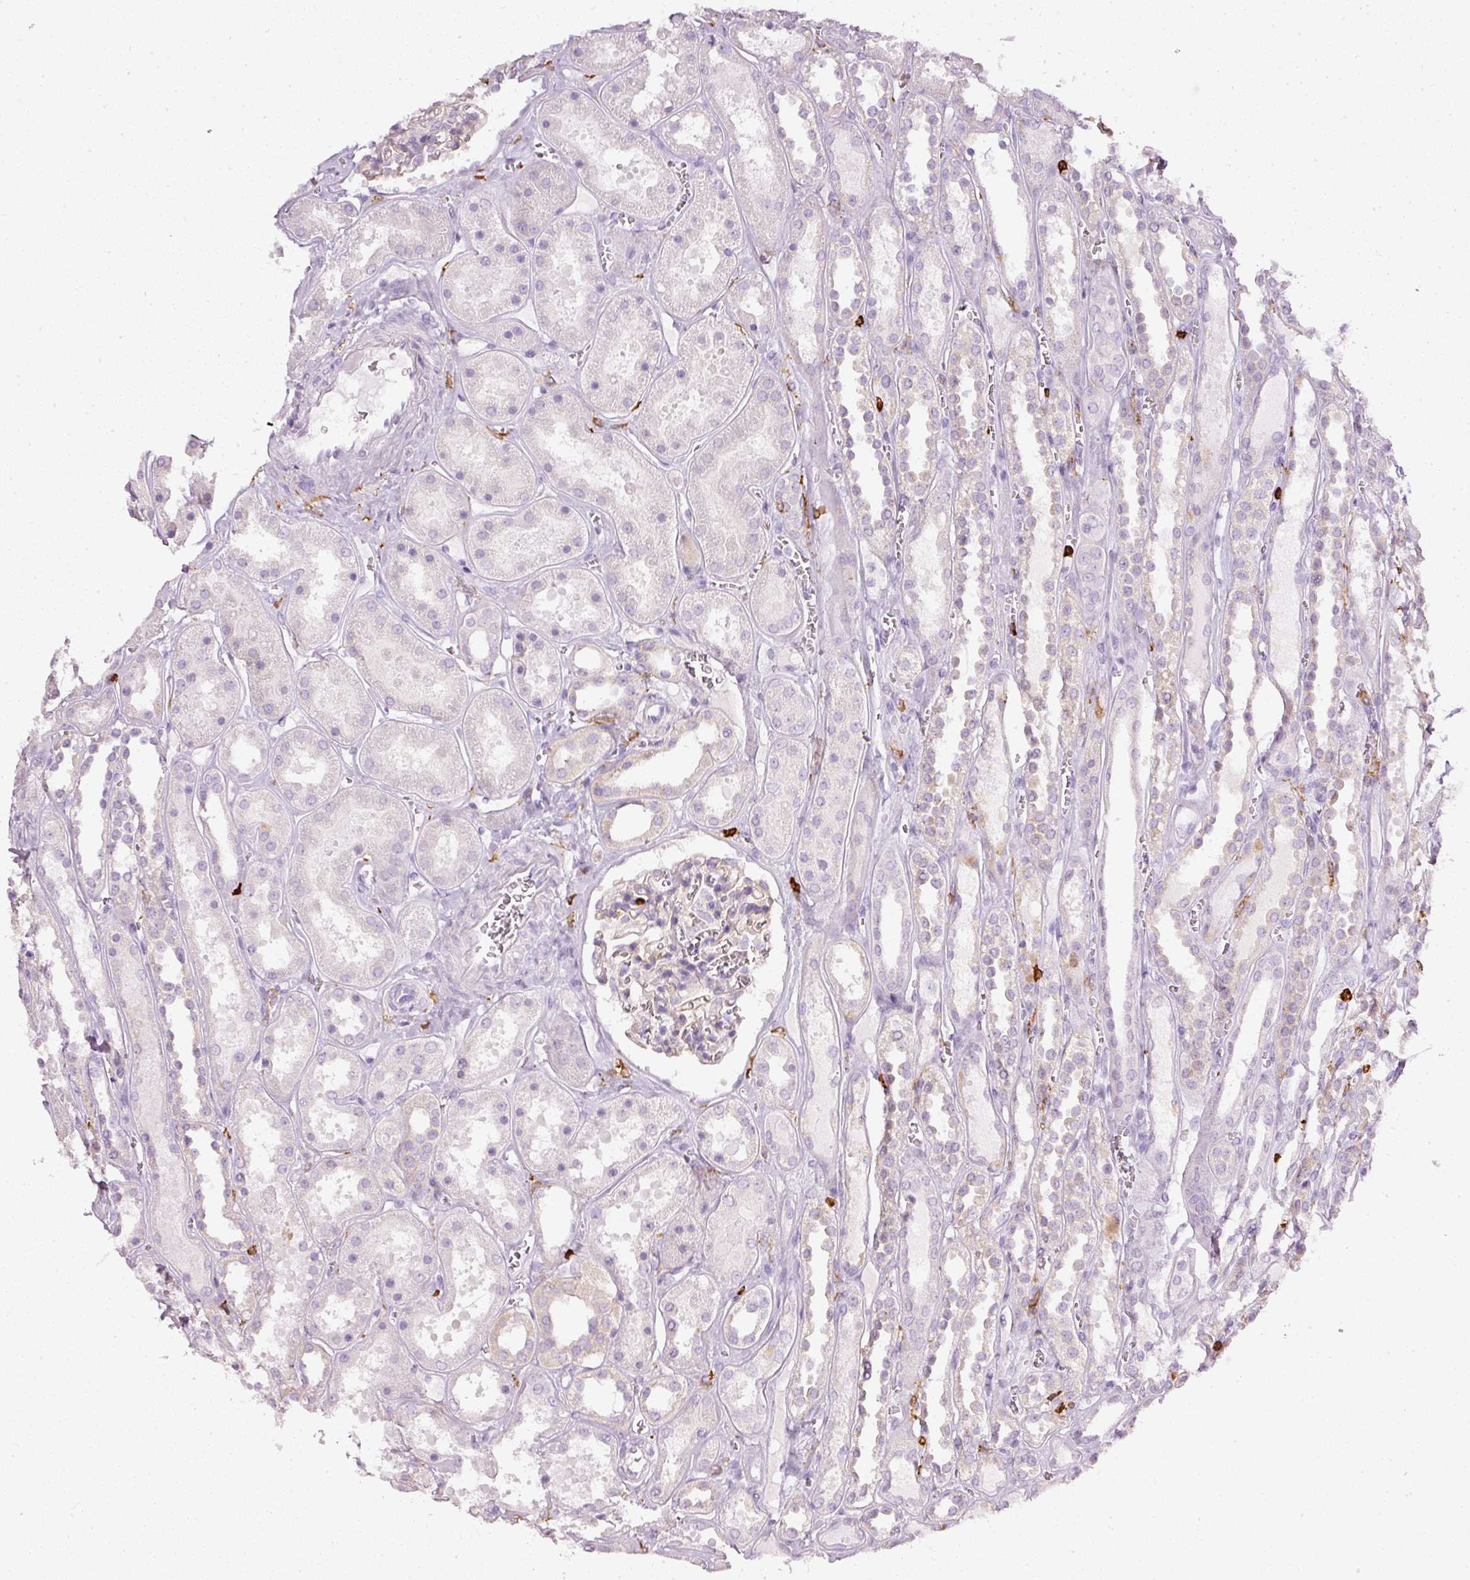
{"staining": {"intensity": "negative", "quantity": "none", "location": "none"}, "tissue": "kidney", "cell_type": "Cells in glomeruli", "image_type": "normal", "snomed": [{"axis": "morphology", "description": "Normal tissue, NOS"}, {"axis": "topography", "description": "Kidney"}], "caption": "Protein analysis of unremarkable kidney displays no significant positivity in cells in glomeruli. Brightfield microscopy of IHC stained with DAB (3,3'-diaminobenzidine) (brown) and hematoxylin (blue), captured at high magnification.", "gene": "EVL", "patient": {"sex": "female", "age": 41}}